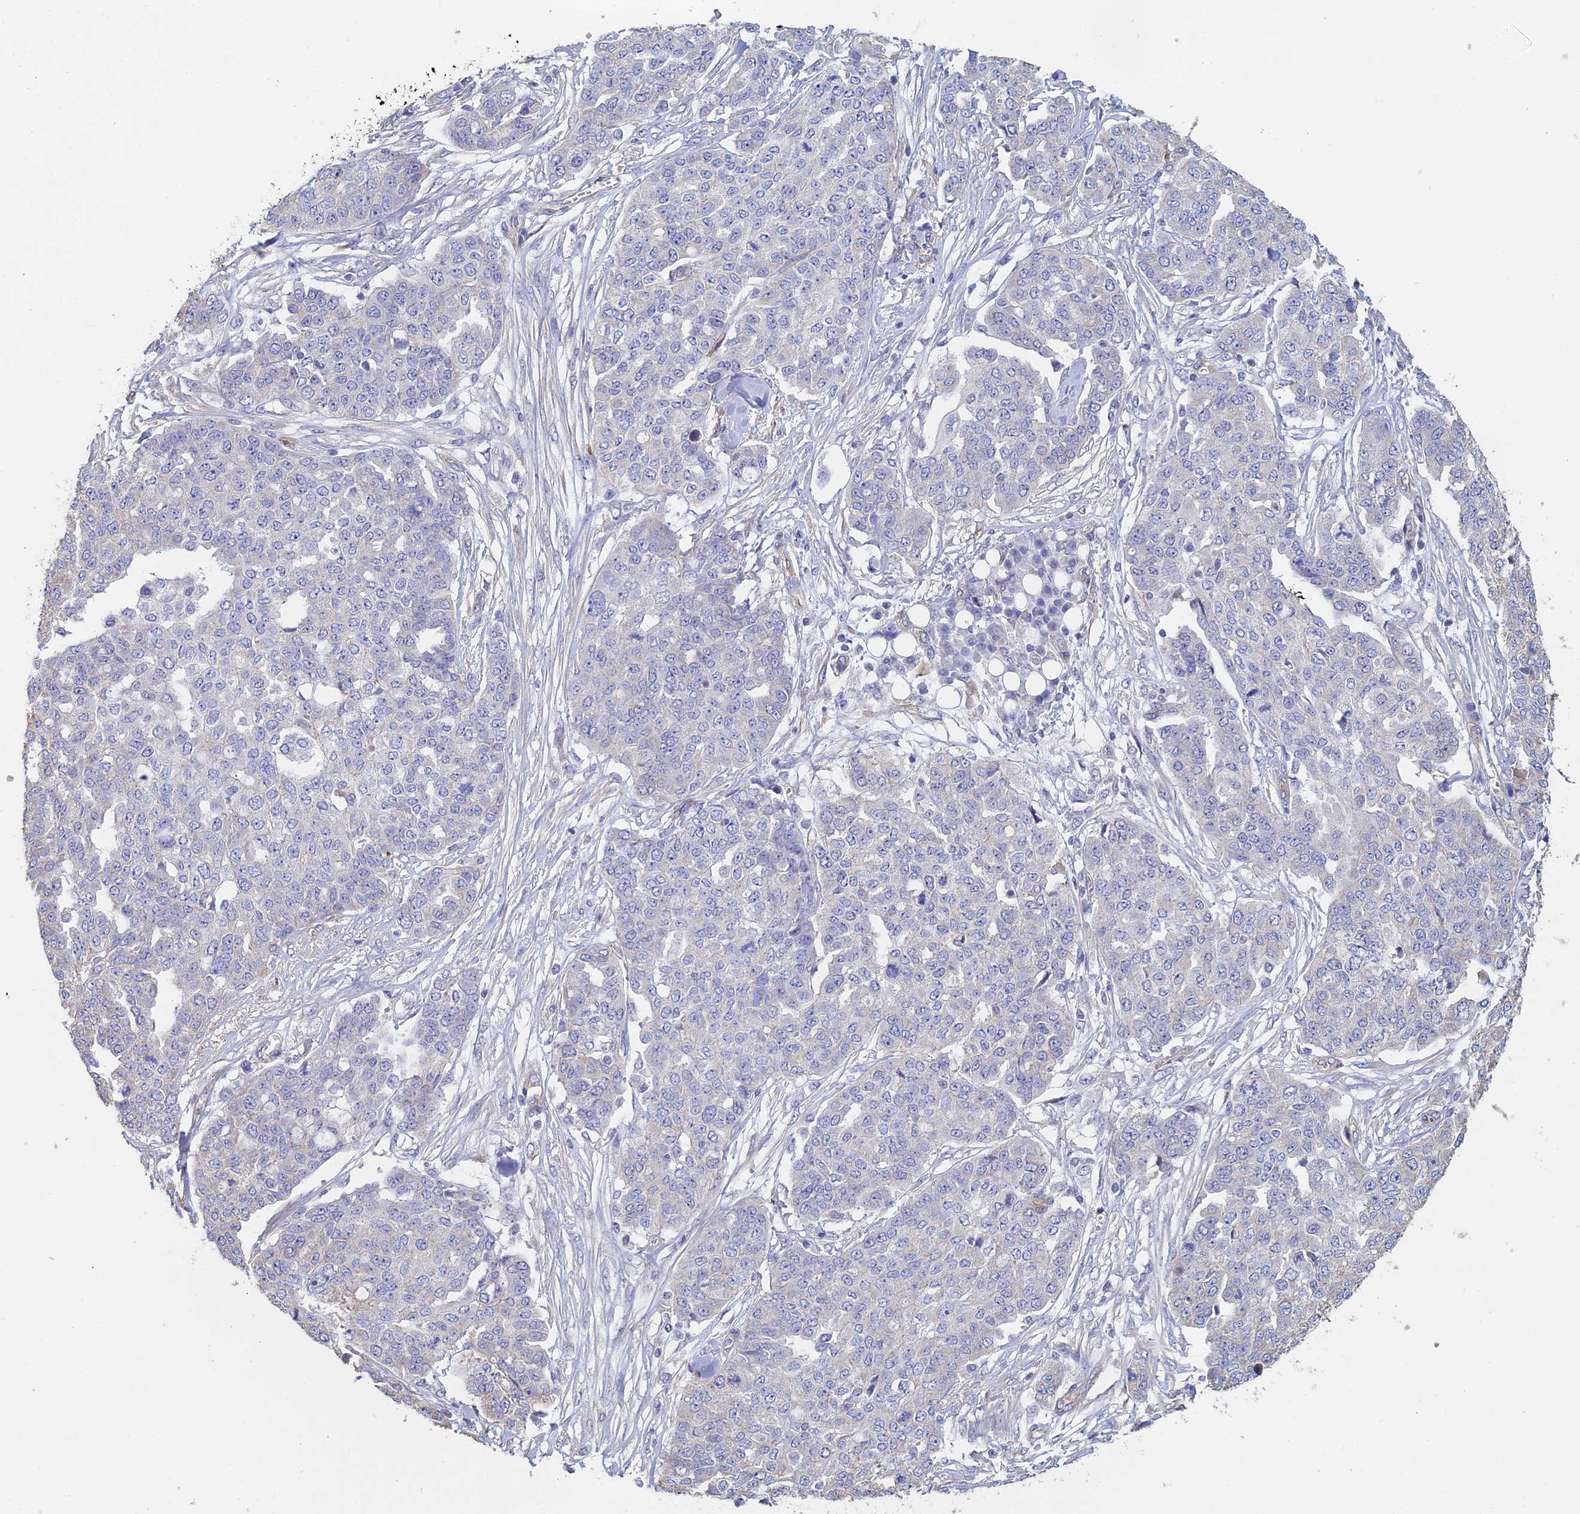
{"staining": {"intensity": "negative", "quantity": "none", "location": "none"}, "tissue": "ovarian cancer", "cell_type": "Tumor cells", "image_type": "cancer", "snomed": [{"axis": "morphology", "description": "Cystadenocarcinoma, serous, NOS"}, {"axis": "topography", "description": "Soft tissue"}, {"axis": "topography", "description": "Ovary"}], "caption": "Immunohistochemistry histopathology image of ovarian cancer (serous cystadenocarcinoma) stained for a protein (brown), which exhibits no staining in tumor cells.", "gene": "PCDHA5", "patient": {"sex": "female", "age": 57}}